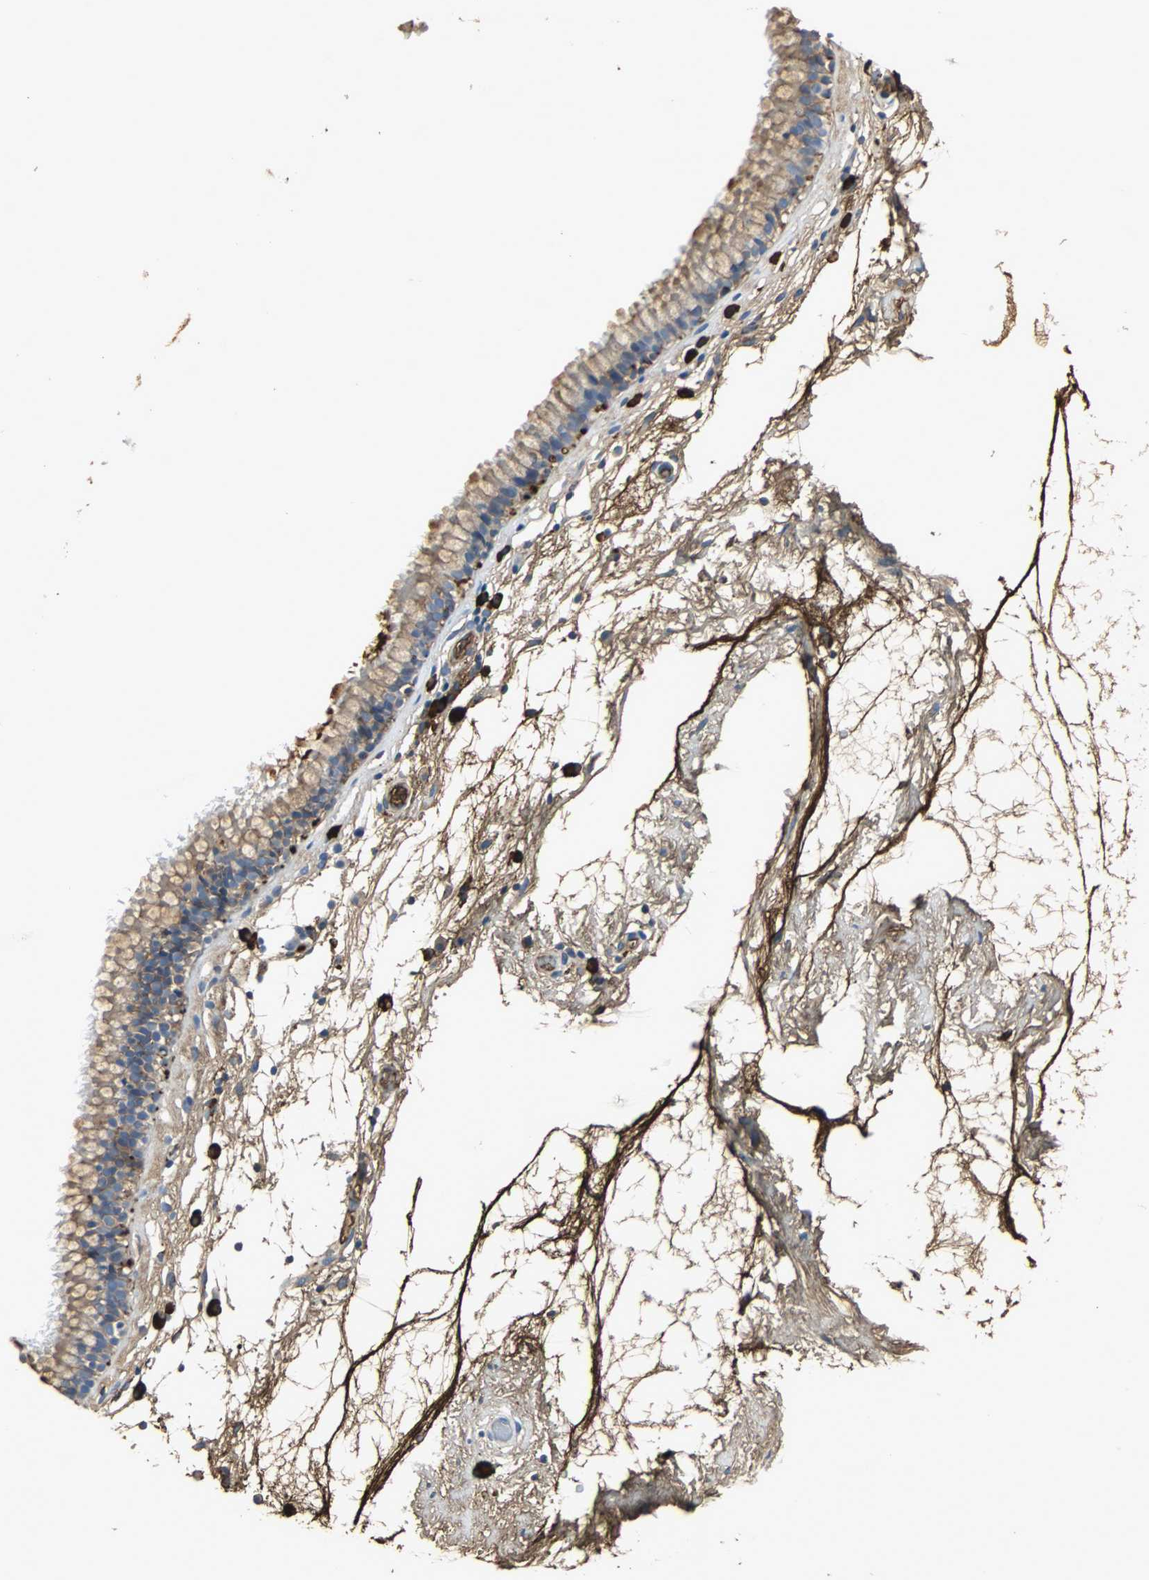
{"staining": {"intensity": "weak", "quantity": "25%-75%", "location": "cytoplasmic/membranous"}, "tissue": "nasopharynx", "cell_type": "Respiratory epithelial cells", "image_type": "normal", "snomed": [{"axis": "morphology", "description": "Normal tissue, NOS"}, {"axis": "morphology", "description": "Inflammation, NOS"}, {"axis": "topography", "description": "Nasopharynx"}], "caption": "Normal nasopharynx shows weak cytoplasmic/membranous expression in approximately 25%-75% of respiratory epithelial cells The protein of interest is shown in brown color, while the nuclei are stained blue..", "gene": "IGHA1", "patient": {"sex": "male", "age": 48}}